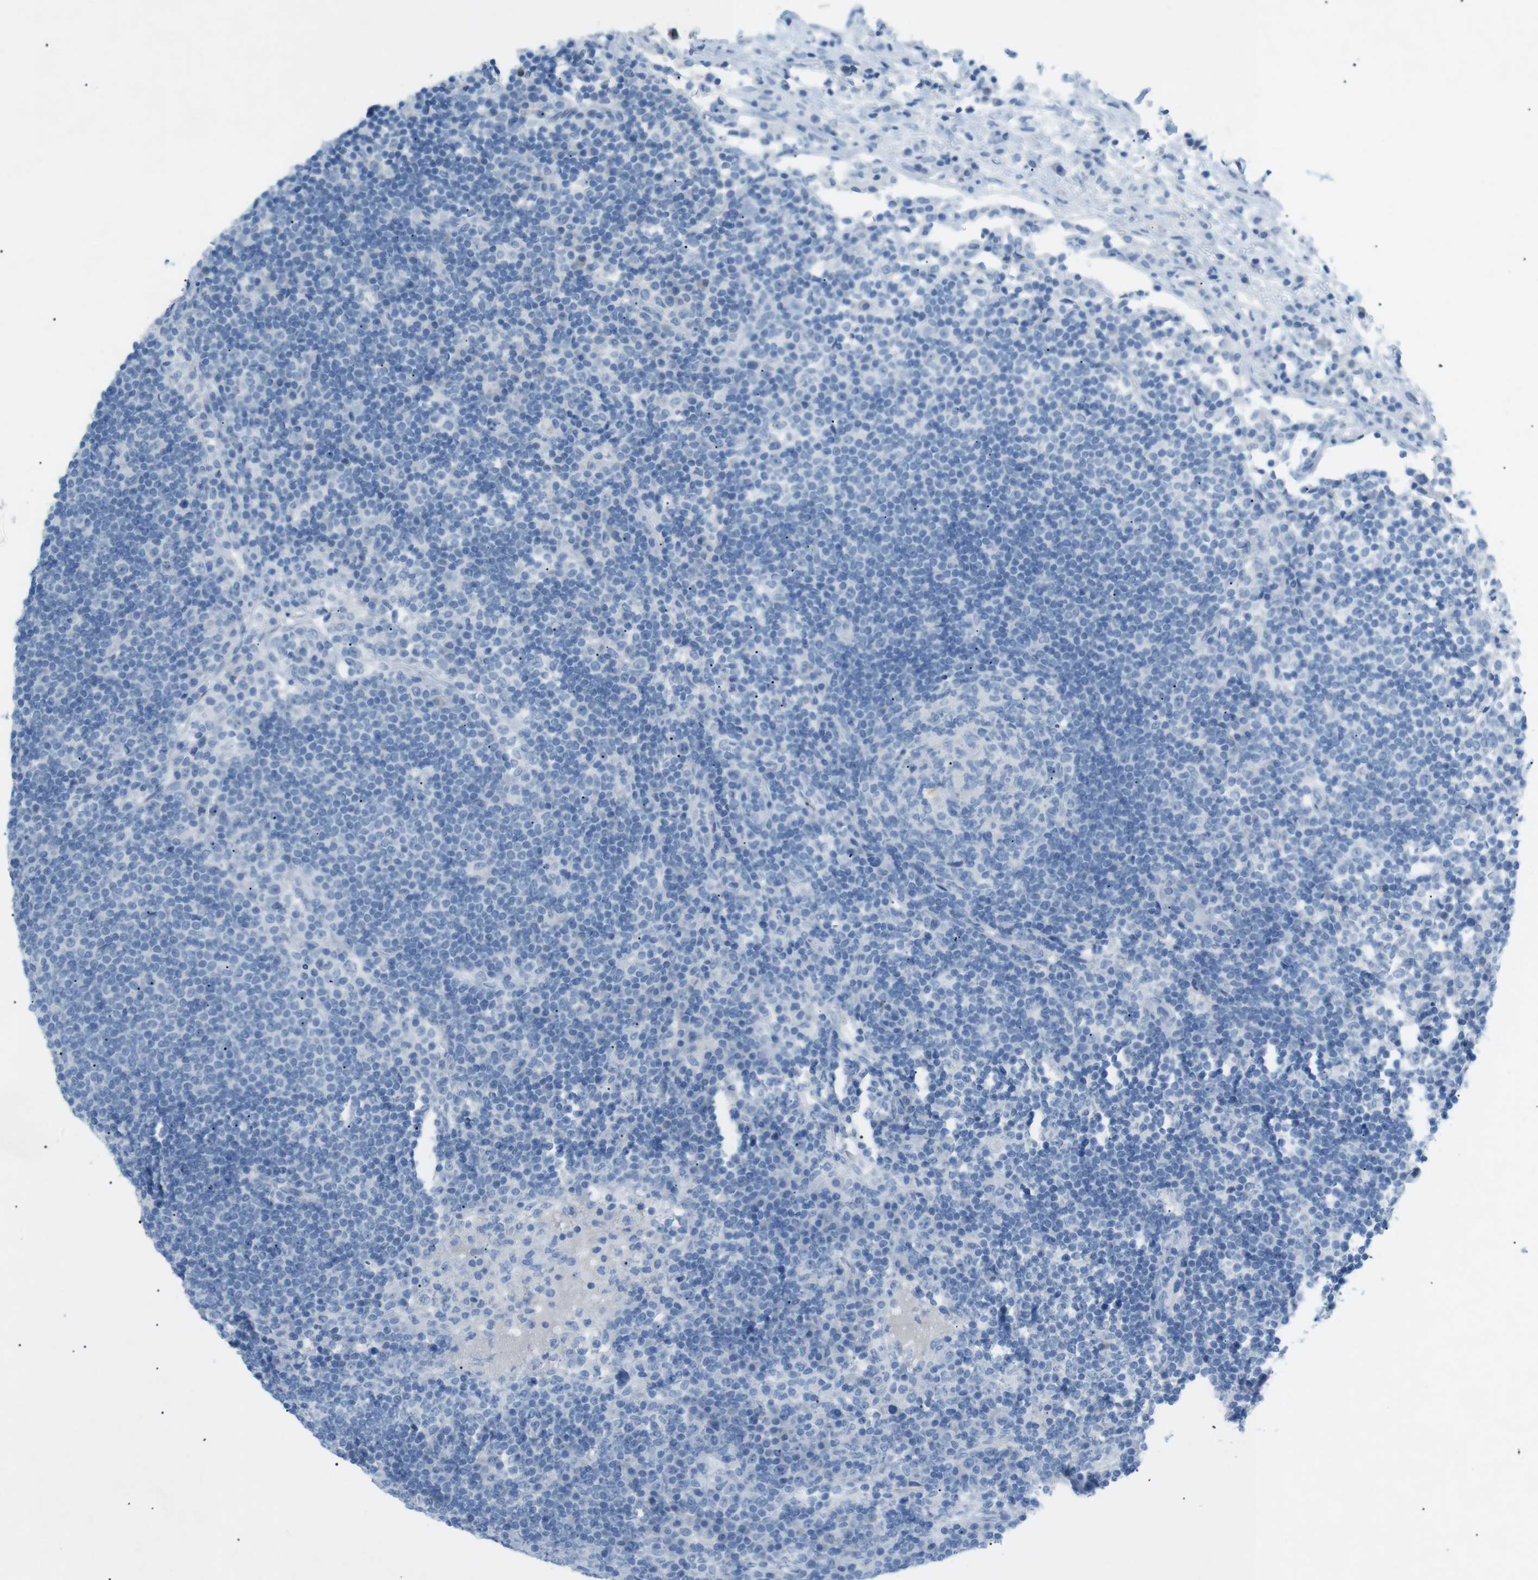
{"staining": {"intensity": "negative", "quantity": "none", "location": "none"}, "tissue": "lymph node", "cell_type": "Germinal center cells", "image_type": "normal", "snomed": [{"axis": "morphology", "description": "Normal tissue, NOS"}, {"axis": "topography", "description": "Lymph node"}], "caption": "Lymph node stained for a protein using immunohistochemistry (IHC) demonstrates no staining germinal center cells.", "gene": "SALL4", "patient": {"sex": "female", "age": 53}}